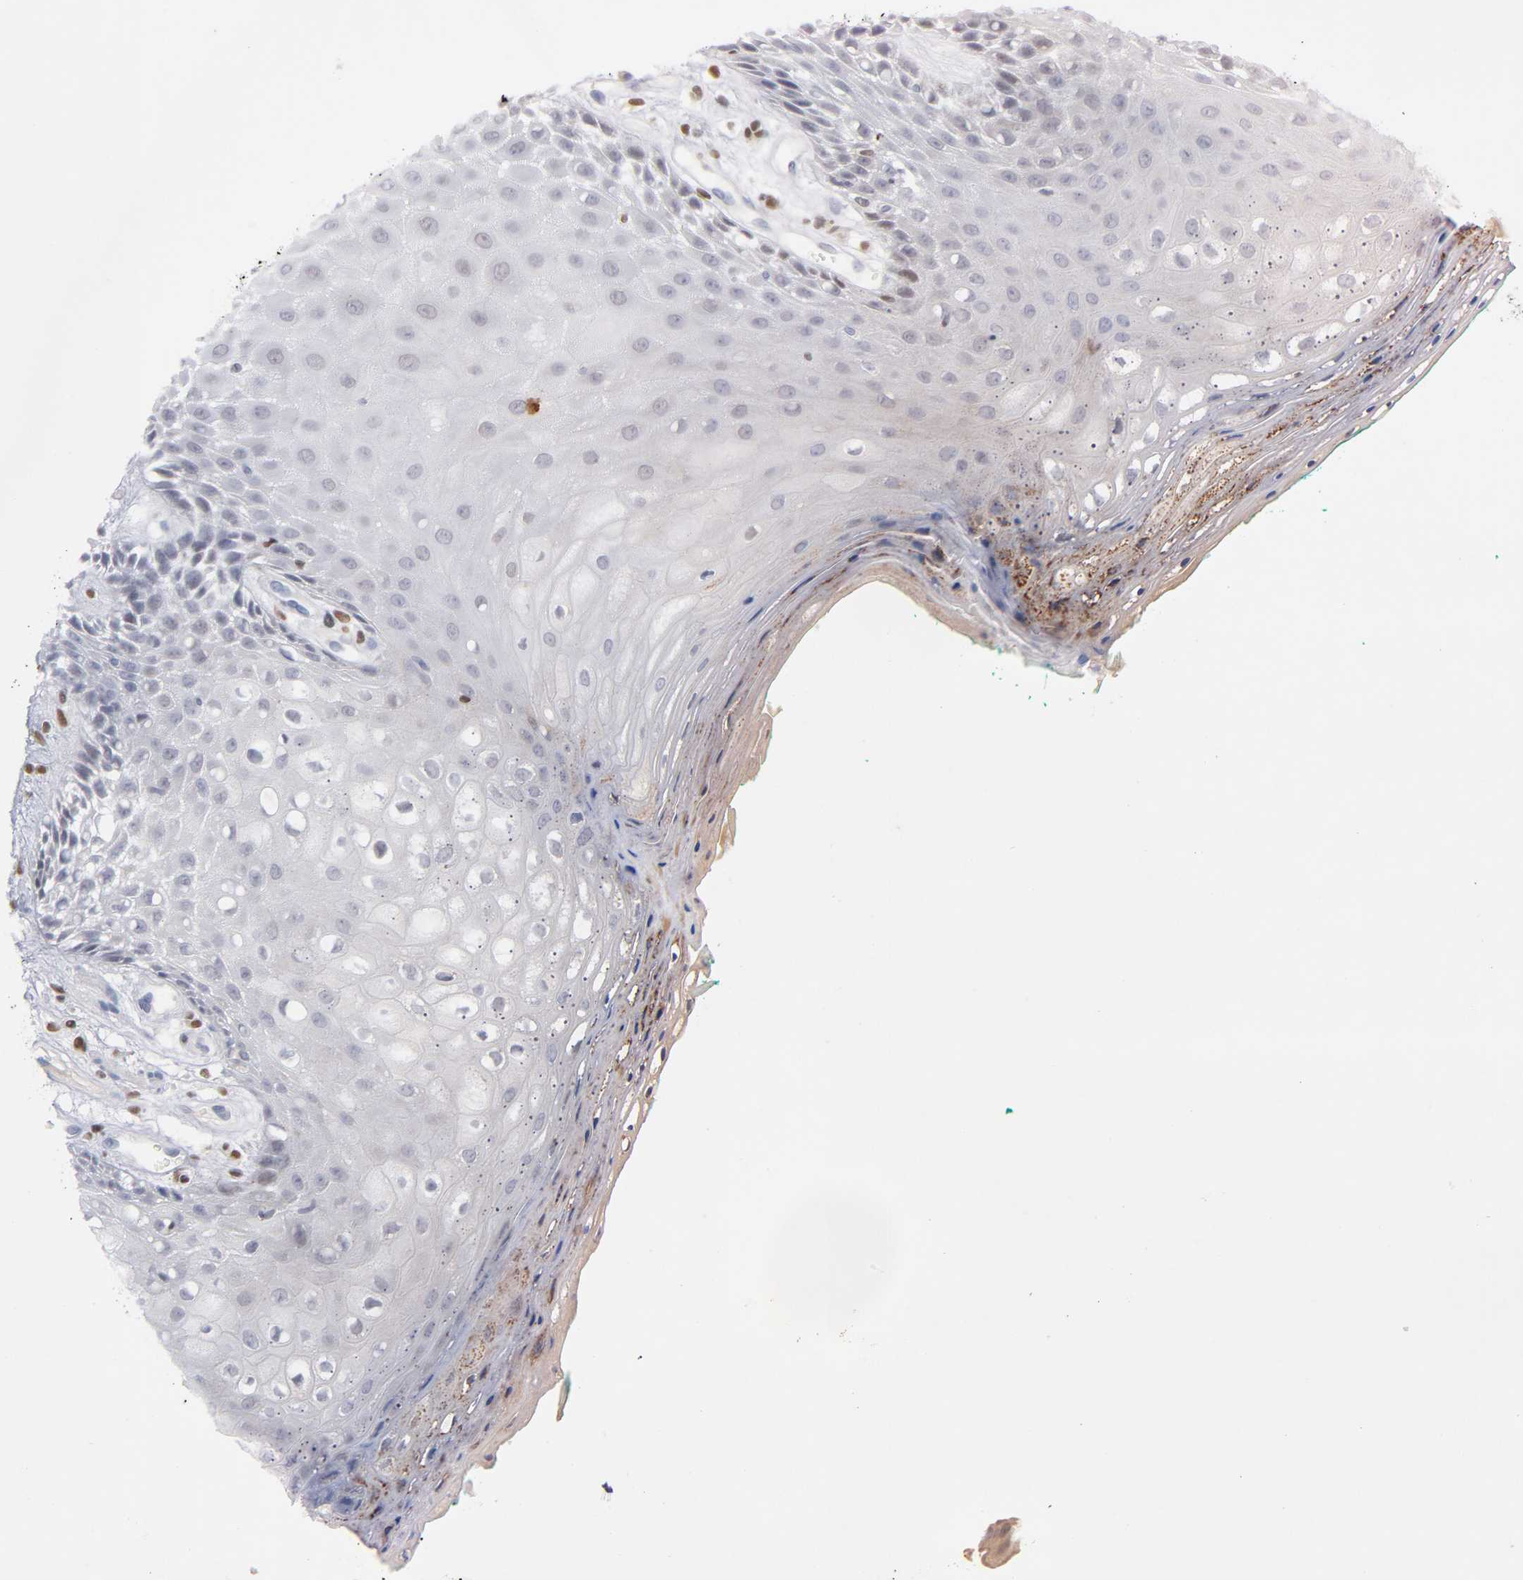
{"staining": {"intensity": "weak", "quantity": "<25%", "location": "nuclear"}, "tissue": "oral mucosa", "cell_type": "Squamous epithelial cells", "image_type": "normal", "snomed": [{"axis": "morphology", "description": "Normal tissue, NOS"}, {"axis": "morphology", "description": "Squamous cell carcinoma, NOS"}, {"axis": "topography", "description": "Skeletal muscle"}, {"axis": "topography", "description": "Oral tissue"}, {"axis": "topography", "description": "Head-Neck"}], "caption": "Image shows no significant protein staining in squamous epithelial cells of benign oral mucosa.", "gene": "RUNX1", "patient": {"sex": "female", "age": 84}}